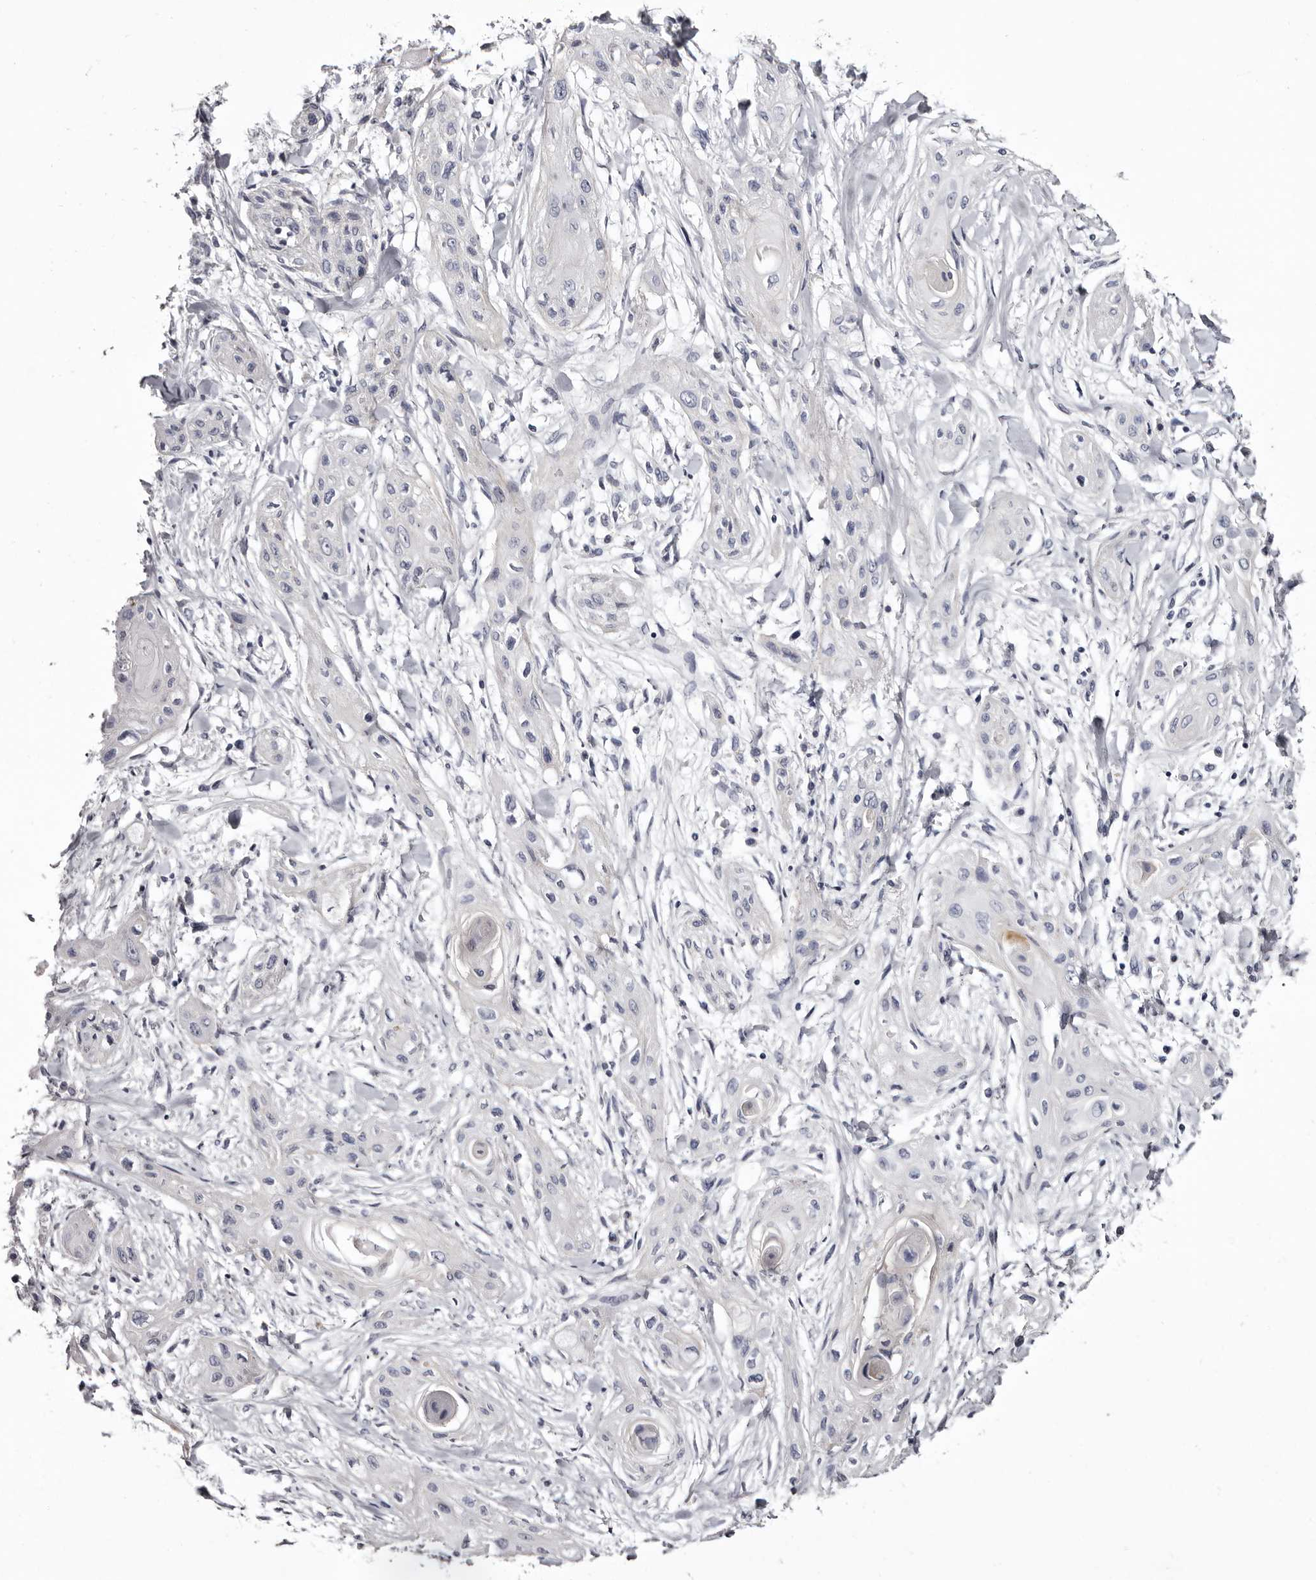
{"staining": {"intensity": "negative", "quantity": "none", "location": "none"}, "tissue": "lung cancer", "cell_type": "Tumor cells", "image_type": "cancer", "snomed": [{"axis": "morphology", "description": "Squamous cell carcinoma, NOS"}, {"axis": "topography", "description": "Lung"}], "caption": "Photomicrograph shows no protein staining in tumor cells of lung cancer tissue. Nuclei are stained in blue.", "gene": "CA6", "patient": {"sex": "female", "age": 47}}